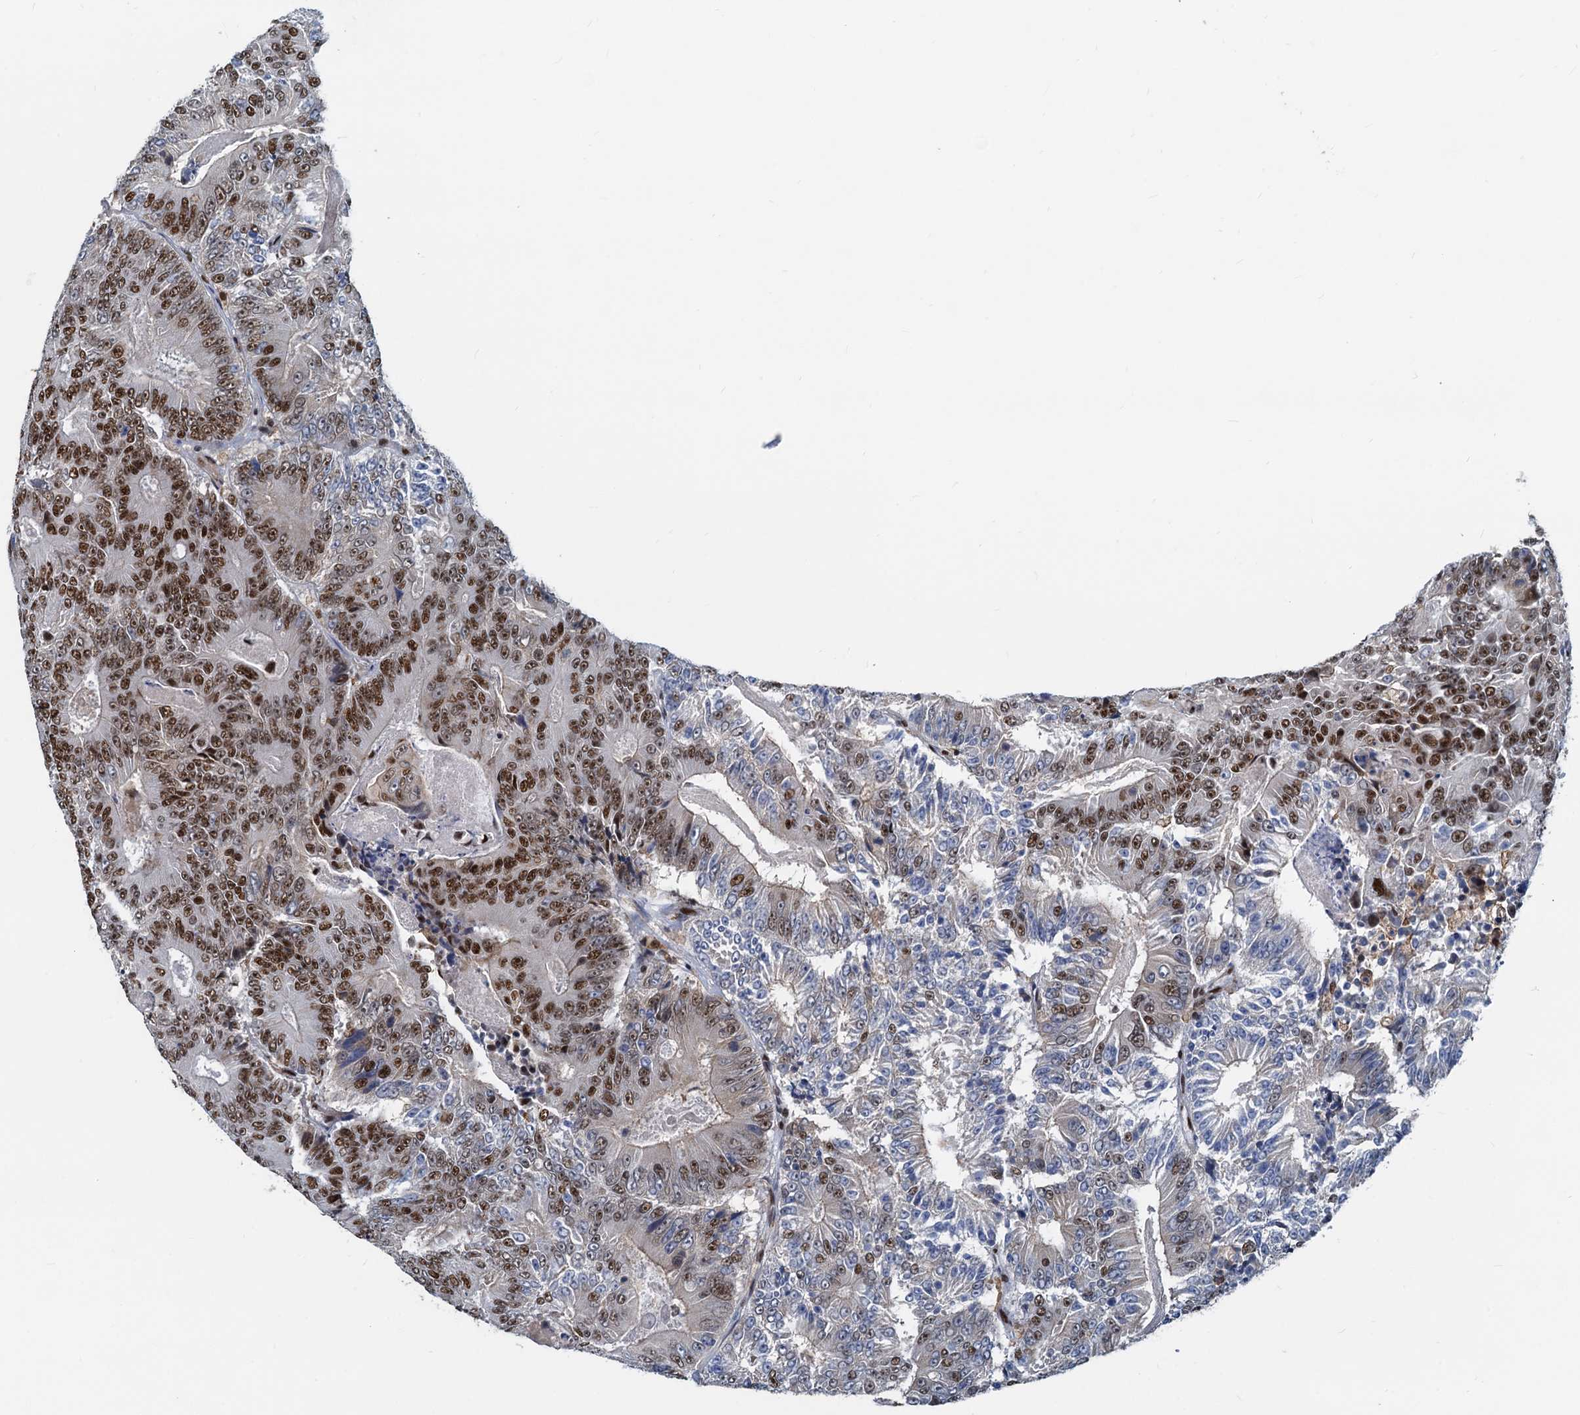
{"staining": {"intensity": "strong", "quantity": "<25%", "location": "nuclear"}, "tissue": "colorectal cancer", "cell_type": "Tumor cells", "image_type": "cancer", "snomed": [{"axis": "morphology", "description": "Adenocarcinoma, NOS"}, {"axis": "topography", "description": "Colon"}], "caption": "Adenocarcinoma (colorectal) stained with a brown dye displays strong nuclear positive positivity in about <25% of tumor cells.", "gene": "RBM26", "patient": {"sex": "male", "age": 83}}